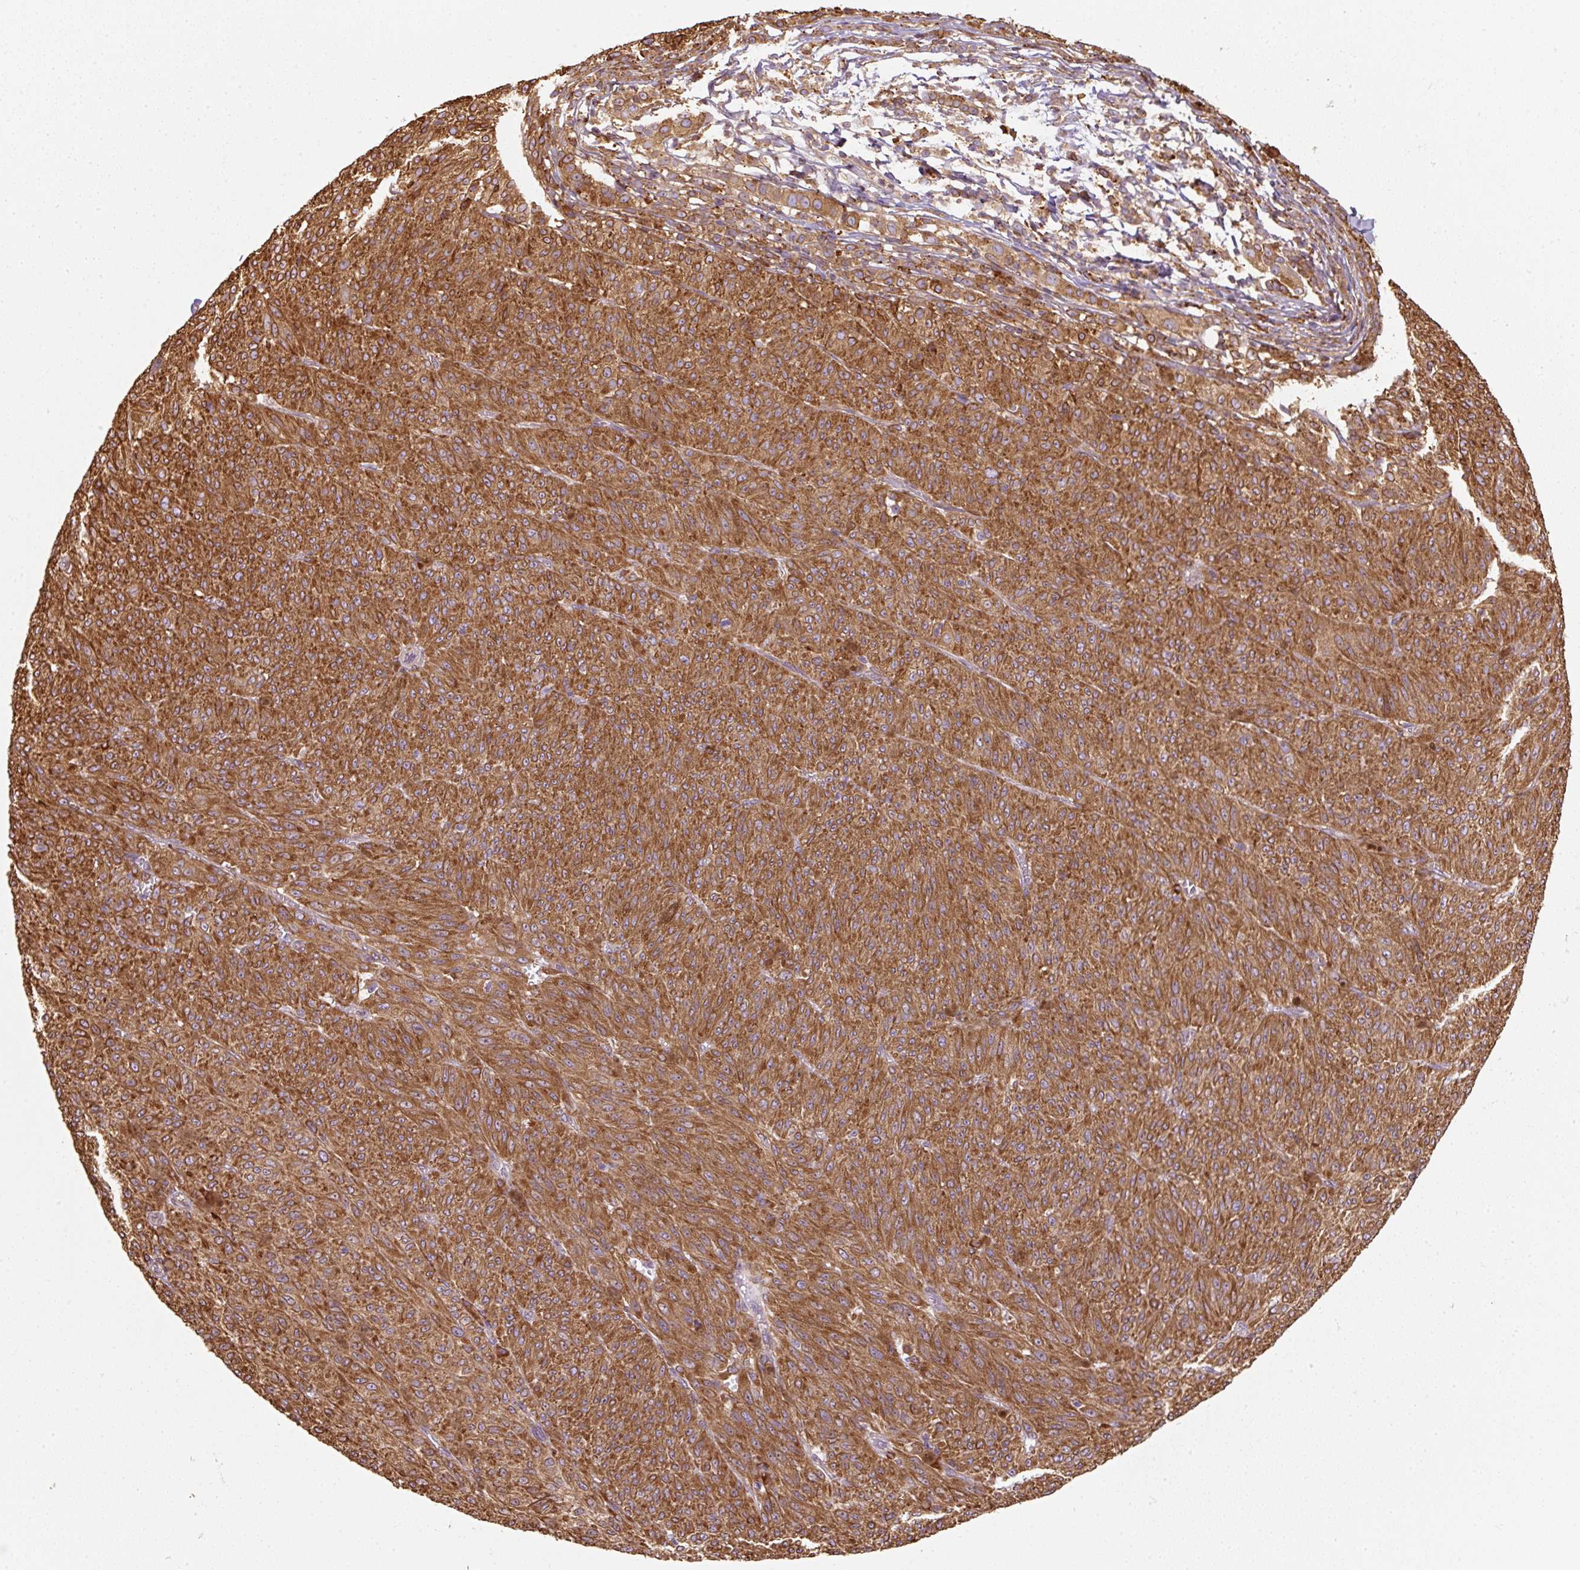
{"staining": {"intensity": "strong", "quantity": ">75%", "location": "cytoplasmic/membranous"}, "tissue": "melanoma", "cell_type": "Tumor cells", "image_type": "cancer", "snomed": [{"axis": "morphology", "description": "Malignant melanoma, NOS"}, {"axis": "topography", "description": "Skin"}], "caption": "Melanoma was stained to show a protein in brown. There is high levels of strong cytoplasmic/membranous positivity in approximately >75% of tumor cells.", "gene": "PRKCSH", "patient": {"sex": "female", "age": 52}}